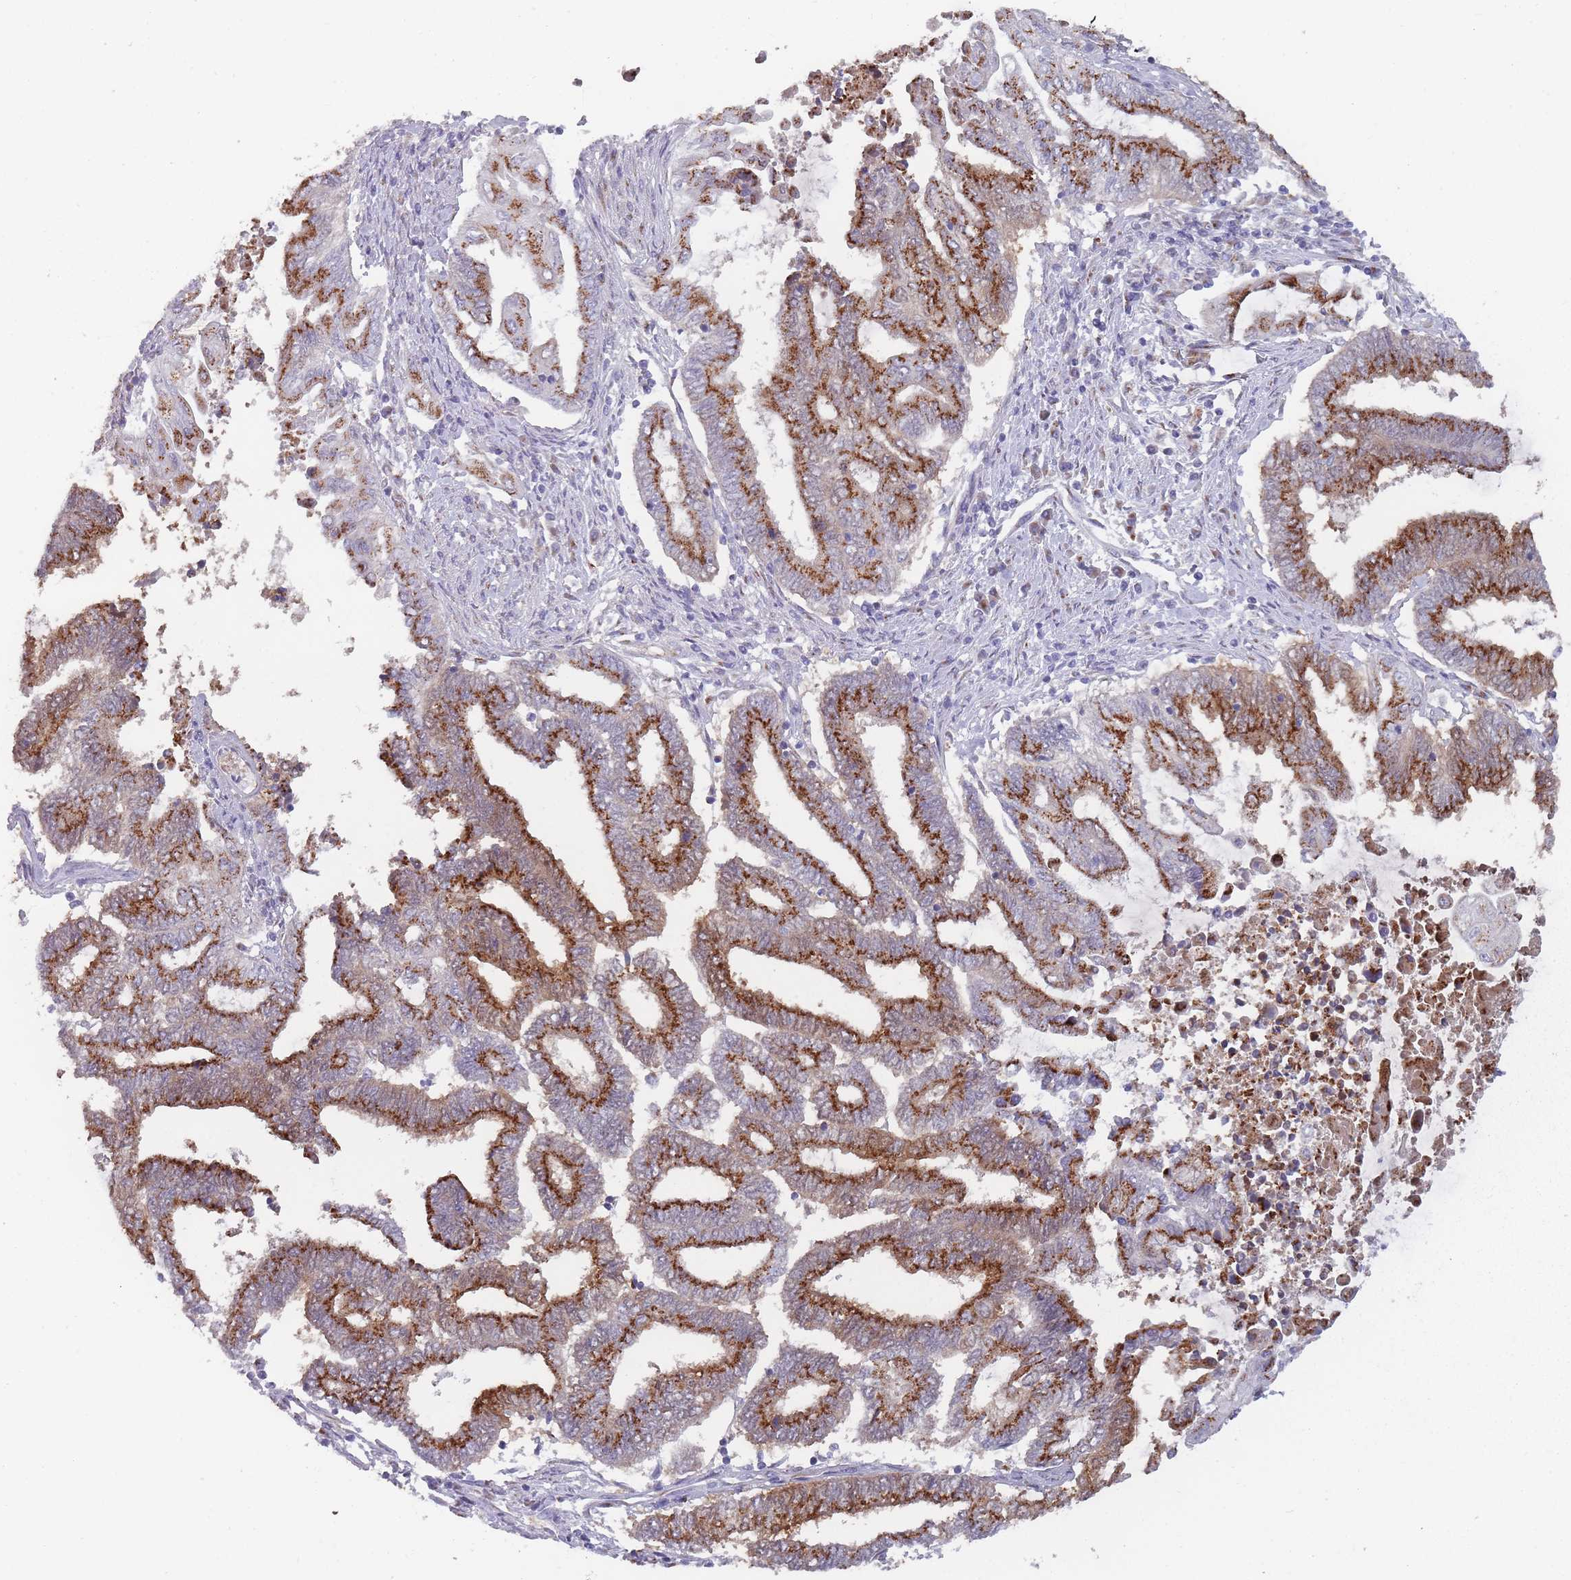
{"staining": {"intensity": "strong", "quantity": ">75%", "location": "cytoplasmic/membranous"}, "tissue": "endometrial cancer", "cell_type": "Tumor cells", "image_type": "cancer", "snomed": [{"axis": "morphology", "description": "Adenocarcinoma, NOS"}, {"axis": "topography", "description": "Uterus"}, {"axis": "topography", "description": "Endometrium"}], "caption": "Endometrial cancer (adenocarcinoma) stained with a protein marker displays strong staining in tumor cells.", "gene": "MAN1B1", "patient": {"sex": "female", "age": 70}}